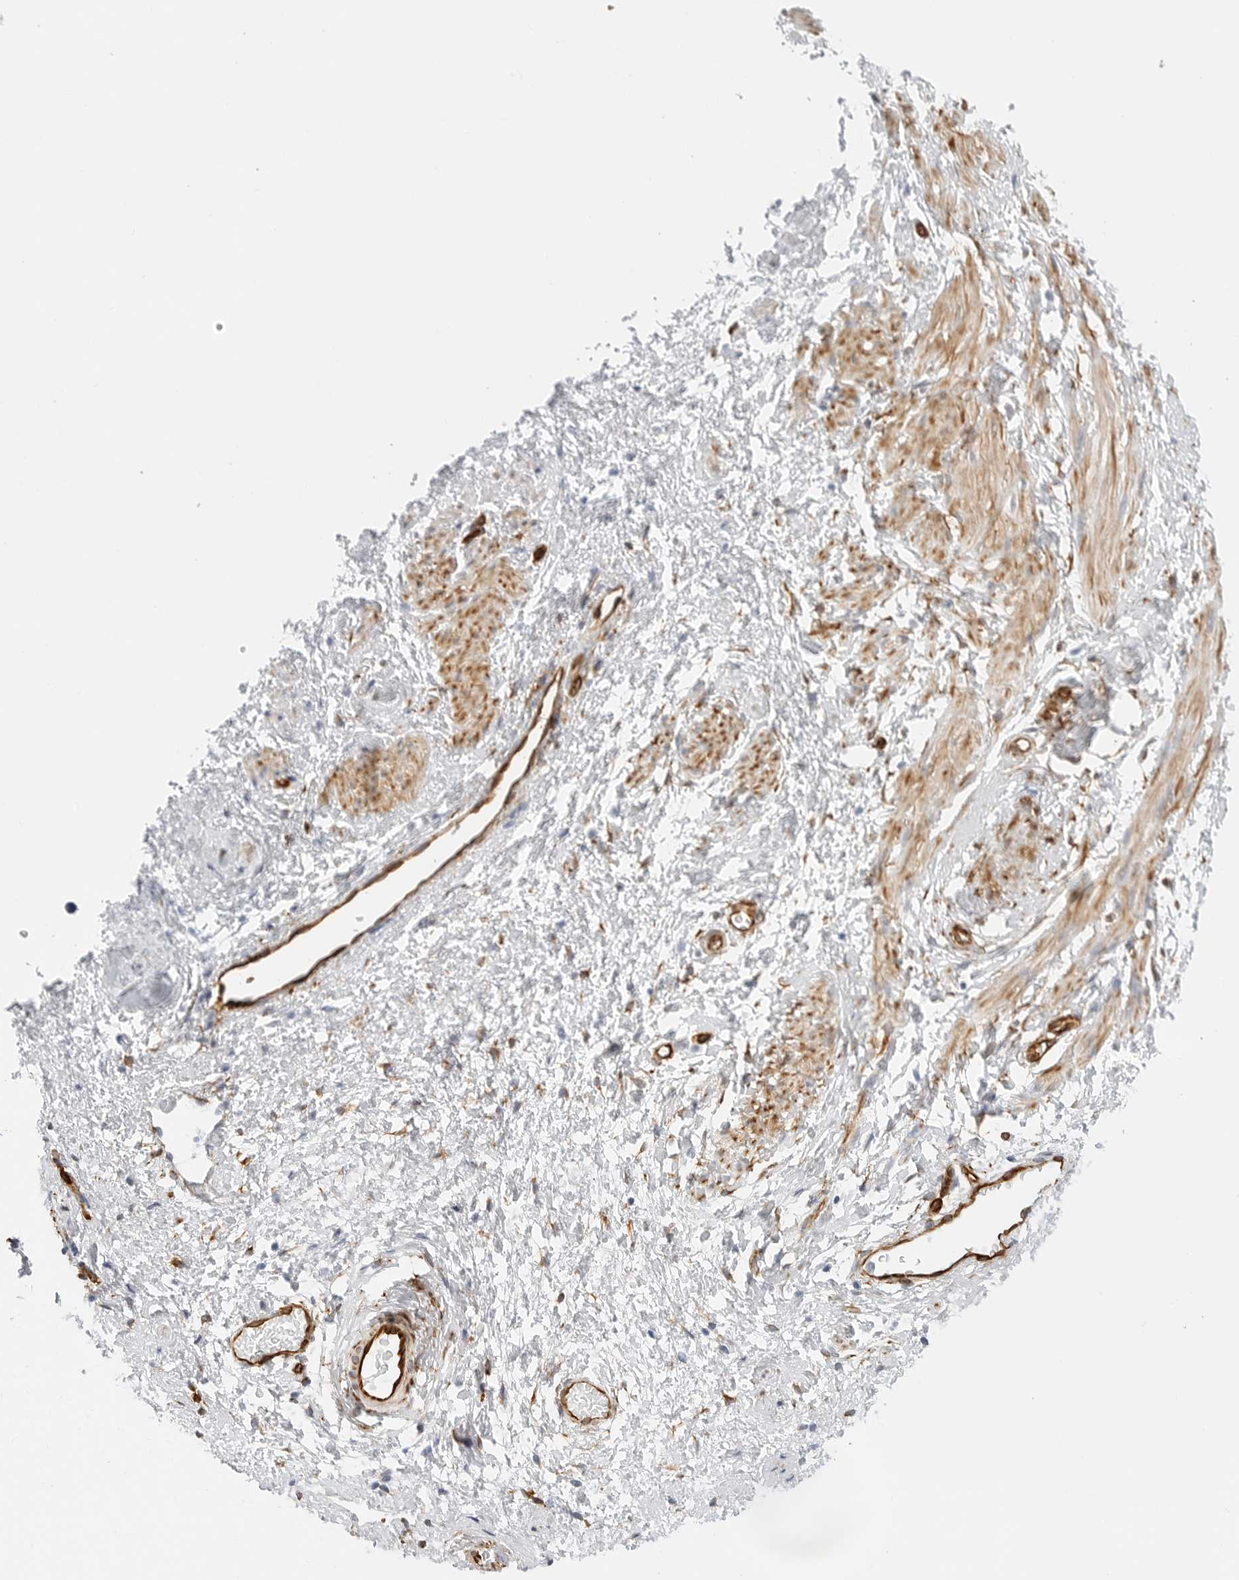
{"staining": {"intensity": "negative", "quantity": "none", "location": "none"}, "tissue": "cervix", "cell_type": "Glandular cells", "image_type": "normal", "snomed": [{"axis": "morphology", "description": "Normal tissue, NOS"}, {"axis": "topography", "description": "Cervix"}], "caption": "Immunohistochemistry (IHC) photomicrograph of normal human cervix stained for a protein (brown), which displays no expression in glandular cells. The staining is performed using DAB brown chromogen with nuclei counter-stained in using hematoxylin.", "gene": "NES", "patient": {"sex": "female", "age": 72}}